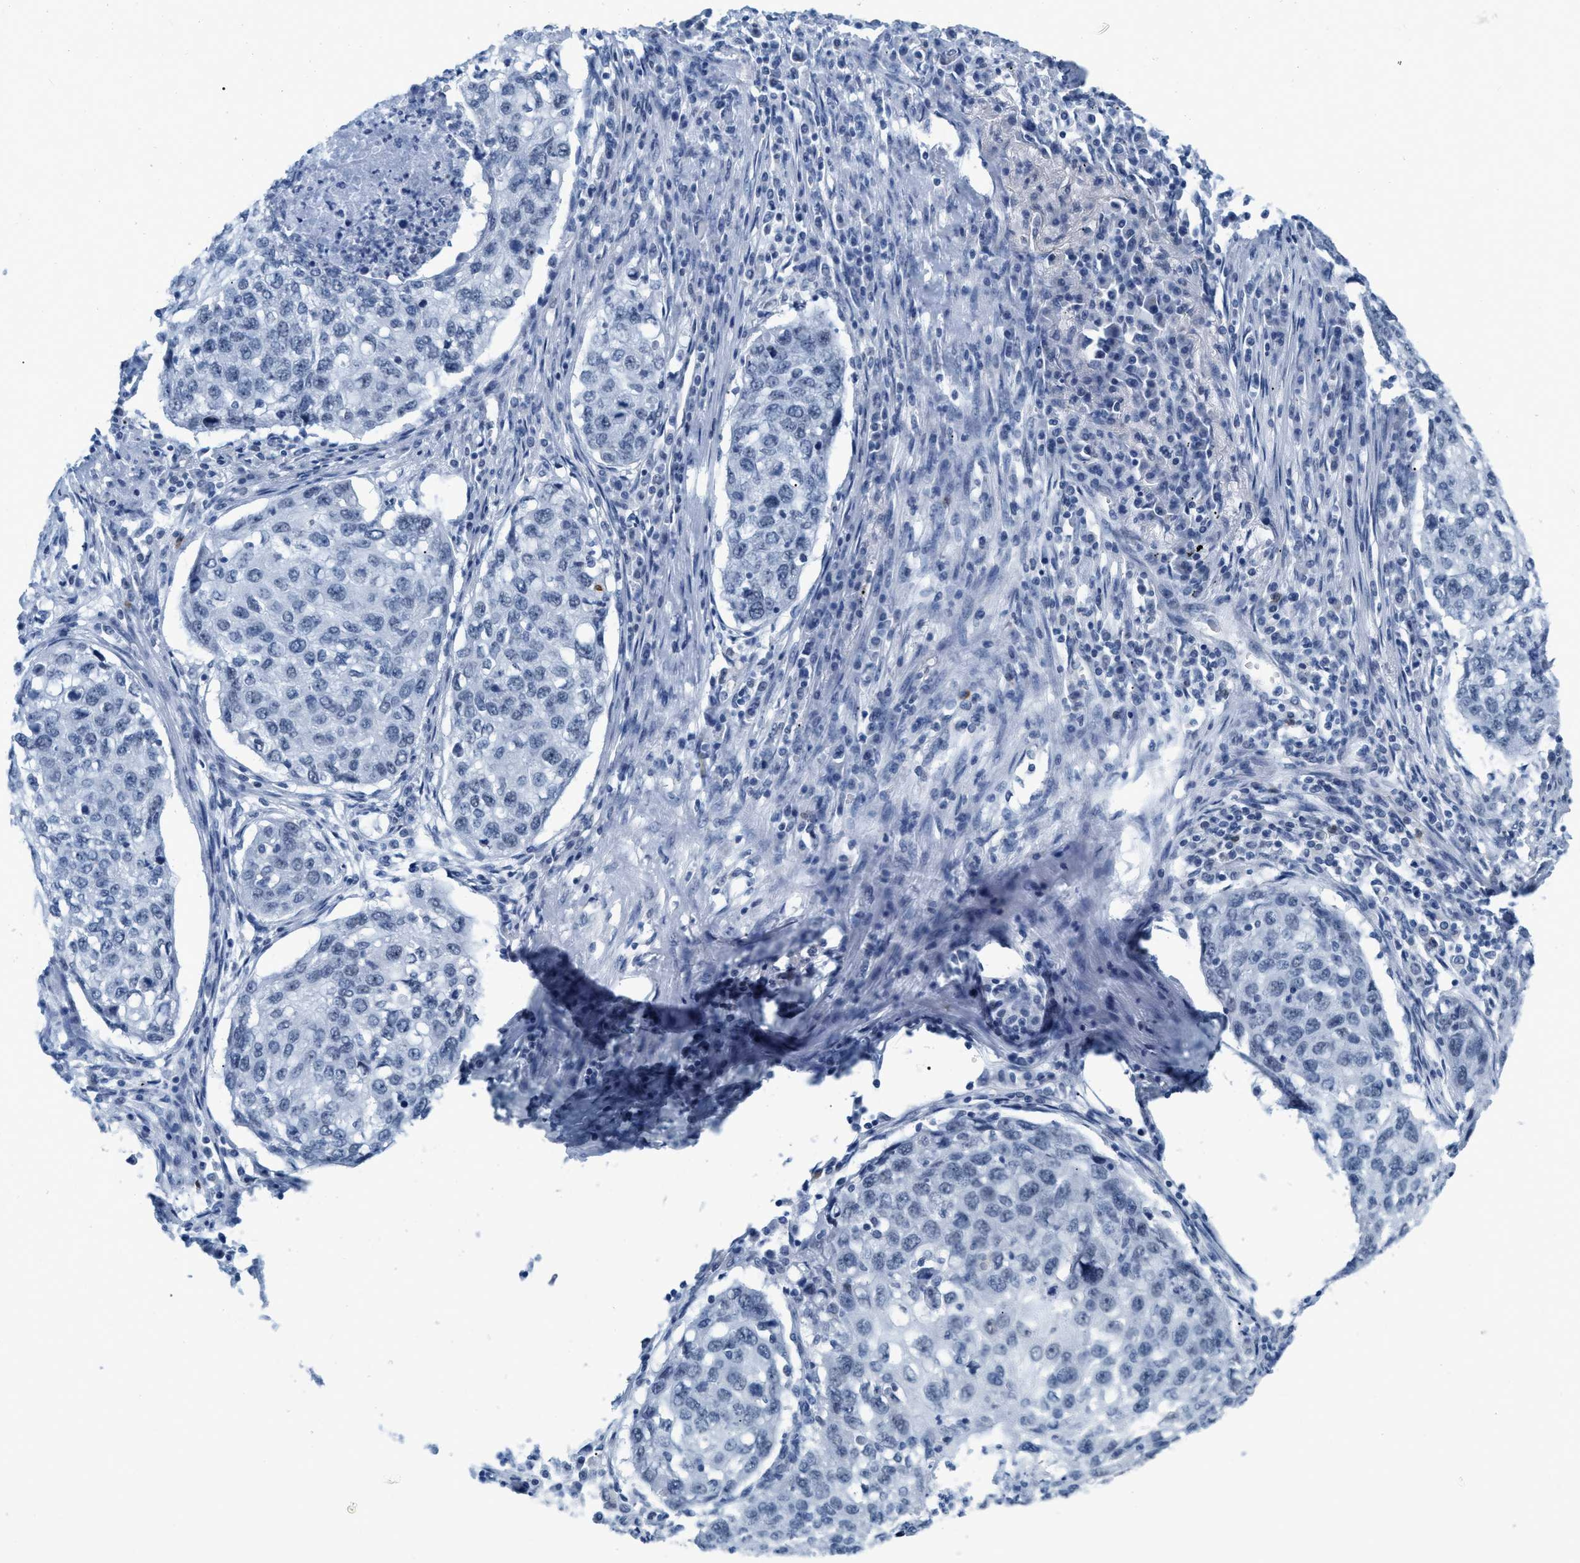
{"staining": {"intensity": "negative", "quantity": "none", "location": "none"}, "tissue": "lung cancer", "cell_type": "Tumor cells", "image_type": "cancer", "snomed": [{"axis": "morphology", "description": "Squamous cell carcinoma, NOS"}, {"axis": "topography", "description": "Lung"}], "caption": "Tumor cells show no significant staining in lung squamous cell carcinoma.", "gene": "XIRP1", "patient": {"sex": "female", "age": 63}}